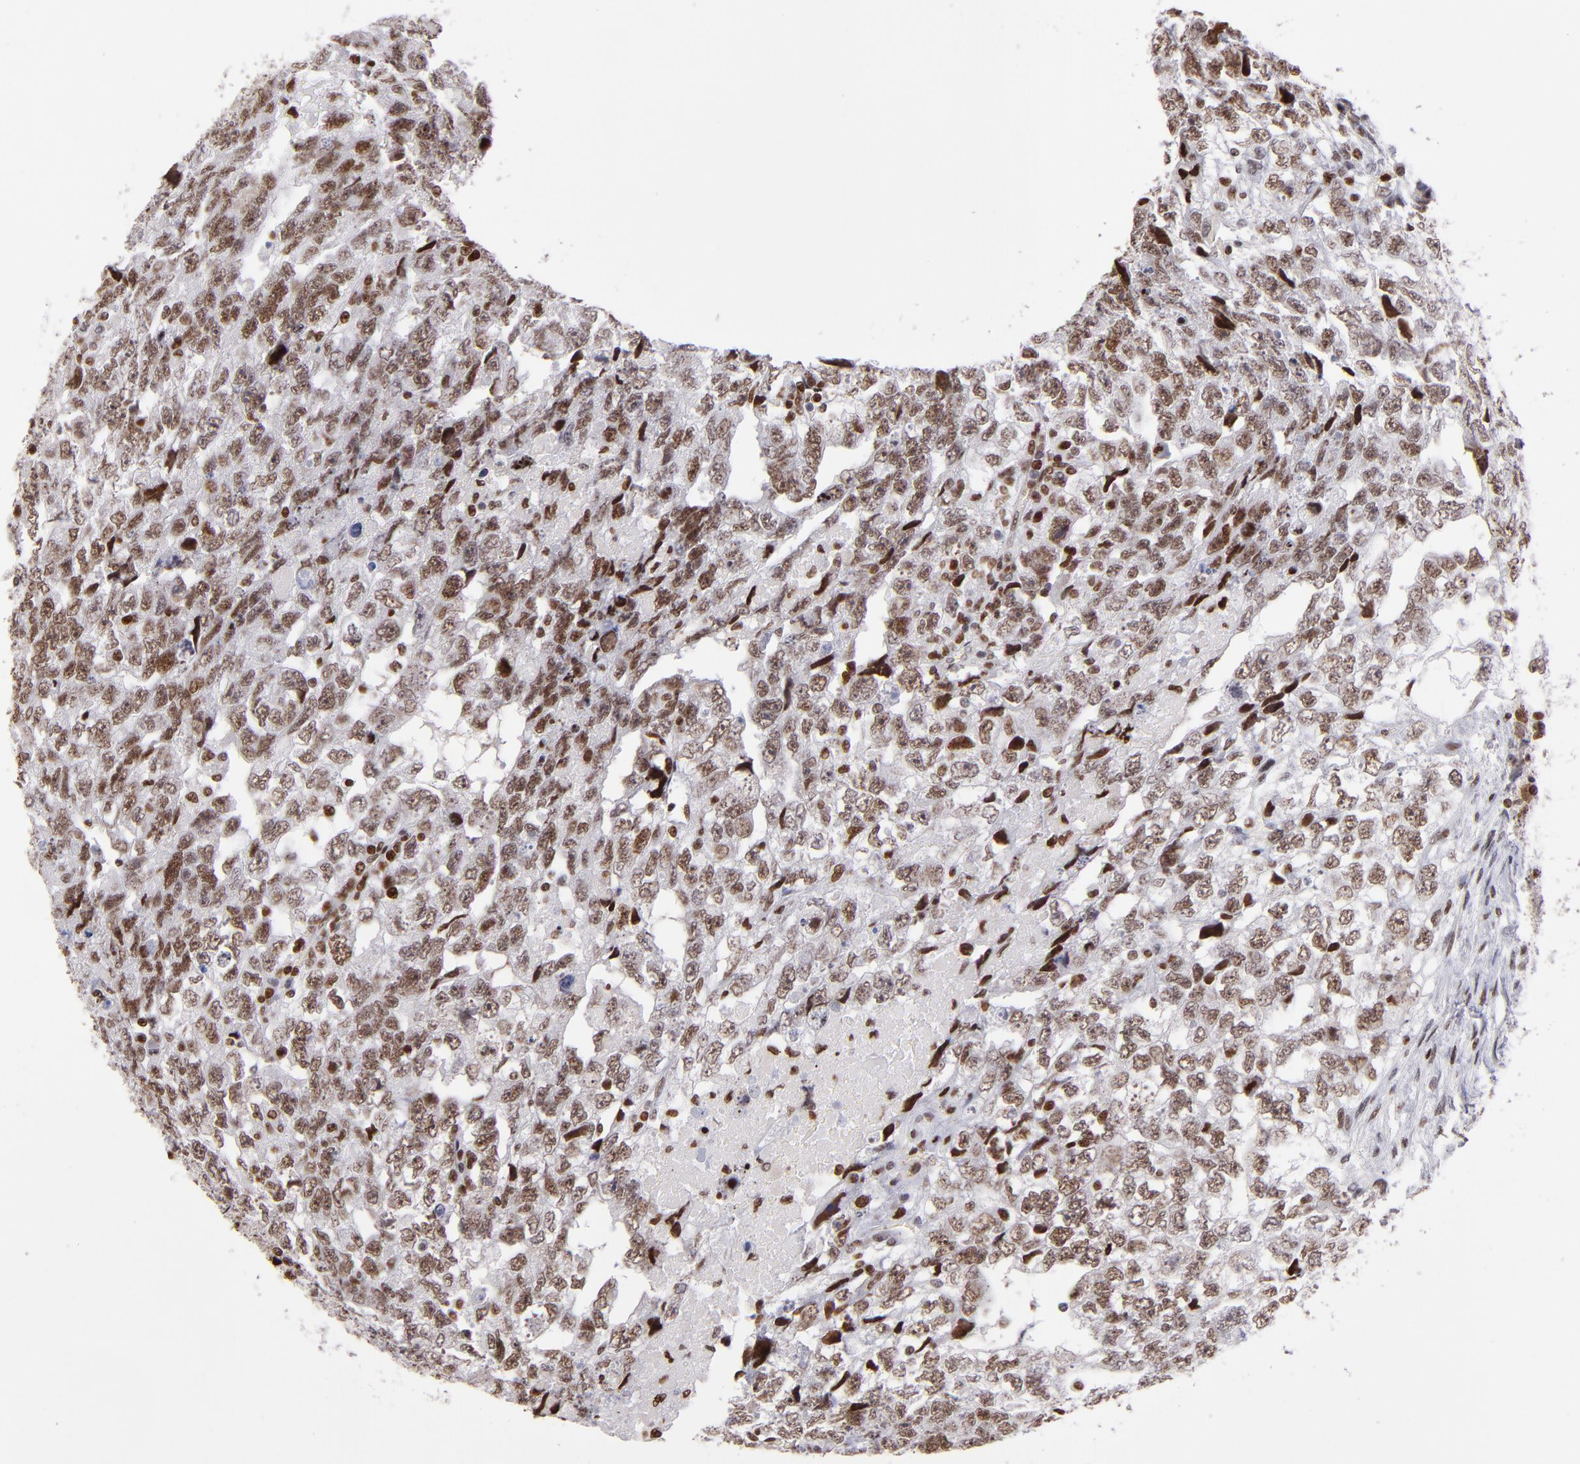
{"staining": {"intensity": "moderate", "quantity": ">75%", "location": "nuclear"}, "tissue": "testis cancer", "cell_type": "Tumor cells", "image_type": "cancer", "snomed": [{"axis": "morphology", "description": "Carcinoma, Embryonal, NOS"}, {"axis": "topography", "description": "Testis"}], "caption": "Brown immunohistochemical staining in testis cancer exhibits moderate nuclear staining in about >75% of tumor cells.", "gene": "POLA1", "patient": {"sex": "male", "age": 36}}